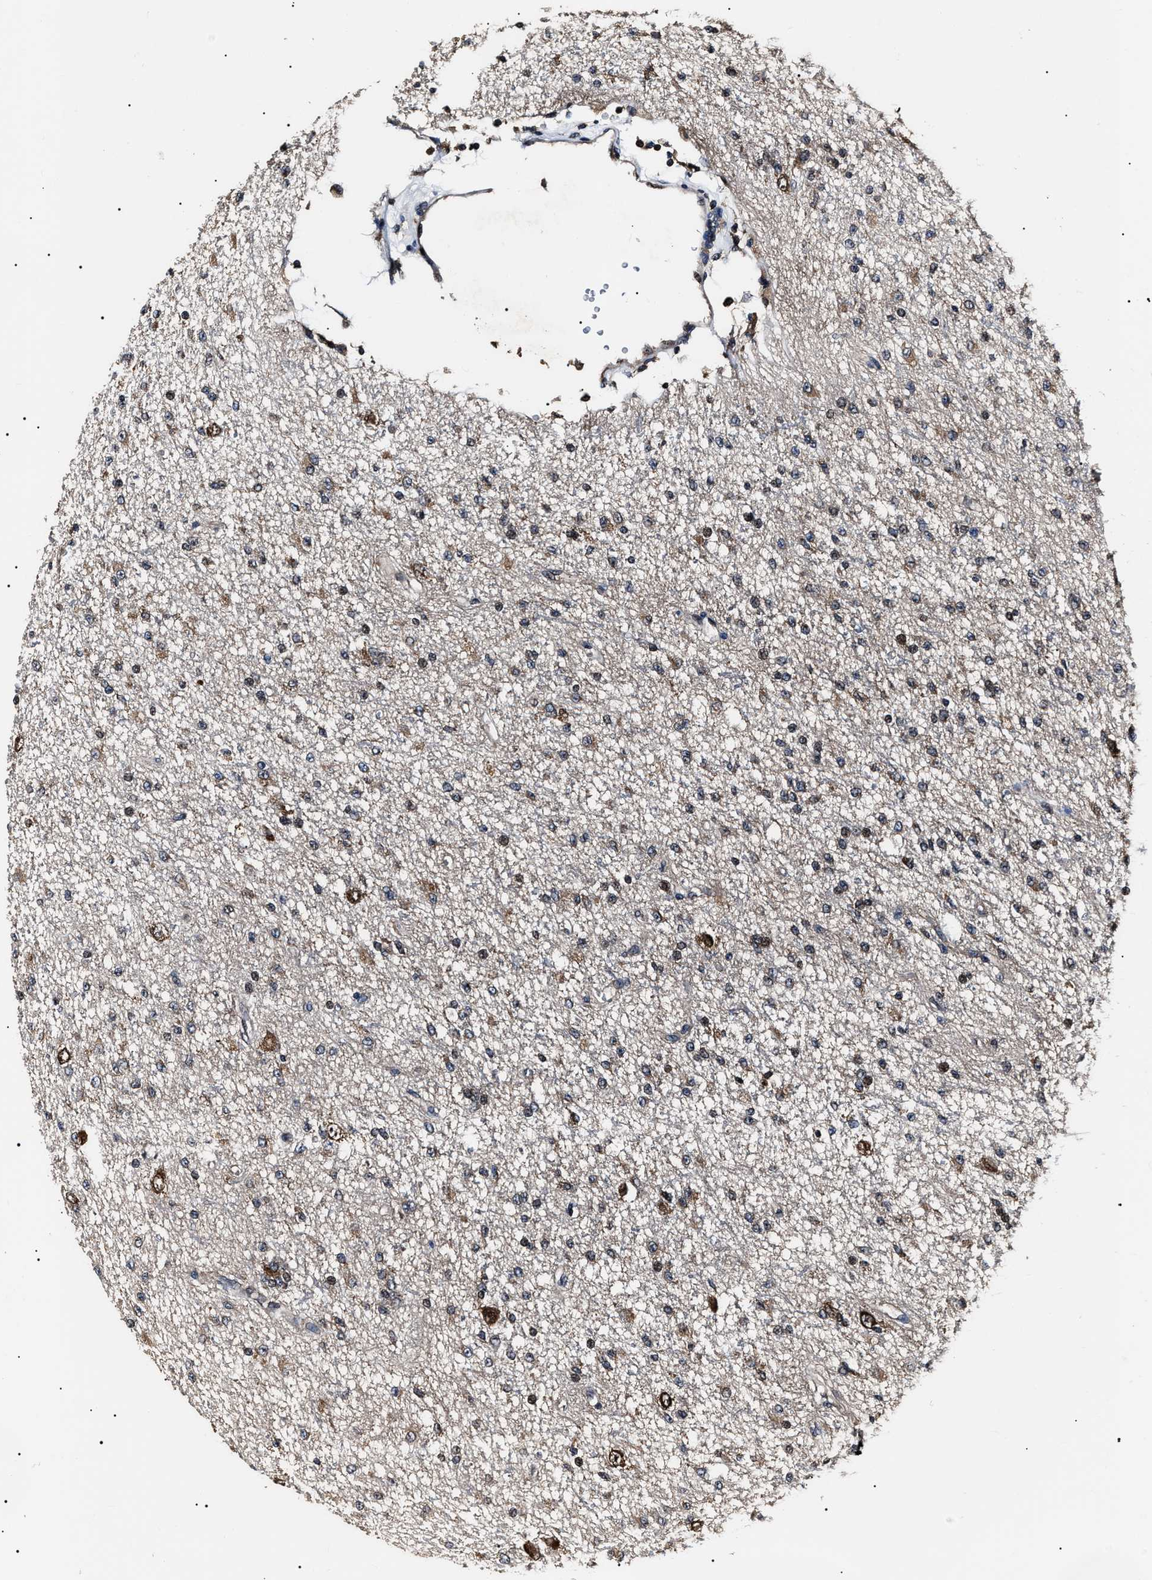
{"staining": {"intensity": "moderate", "quantity": "<25%", "location": "cytoplasmic/membranous"}, "tissue": "glioma", "cell_type": "Tumor cells", "image_type": "cancer", "snomed": [{"axis": "morphology", "description": "Glioma, malignant, Low grade"}, {"axis": "topography", "description": "Brain"}], "caption": "Protein expression analysis of human malignant glioma (low-grade) reveals moderate cytoplasmic/membranous positivity in approximately <25% of tumor cells.", "gene": "CCT8", "patient": {"sex": "male", "age": 38}}